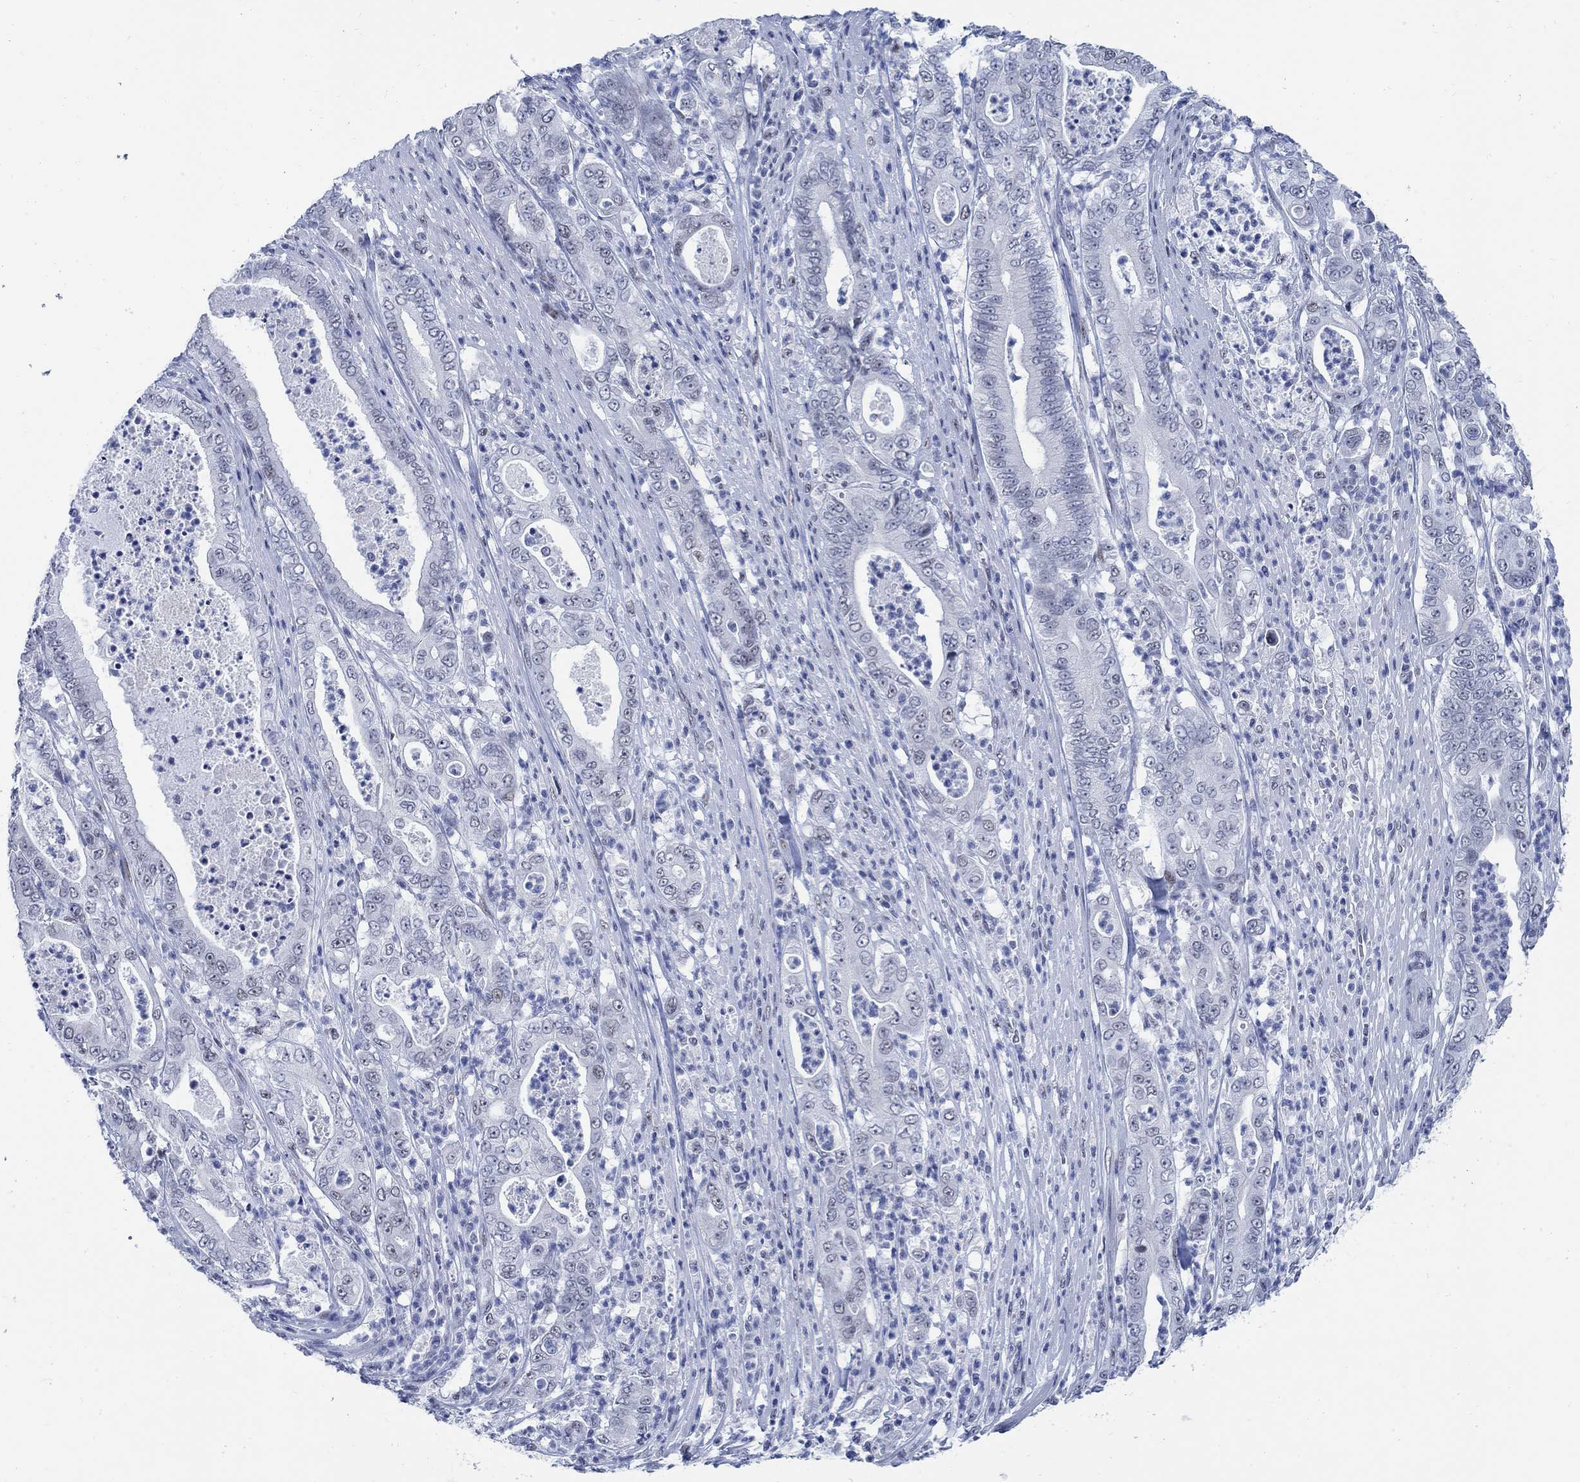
{"staining": {"intensity": "negative", "quantity": "none", "location": "none"}, "tissue": "pancreatic cancer", "cell_type": "Tumor cells", "image_type": "cancer", "snomed": [{"axis": "morphology", "description": "Adenocarcinoma, NOS"}, {"axis": "topography", "description": "Pancreas"}], "caption": "A photomicrograph of human adenocarcinoma (pancreatic) is negative for staining in tumor cells.", "gene": "DLK1", "patient": {"sex": "male", "age": 71}}